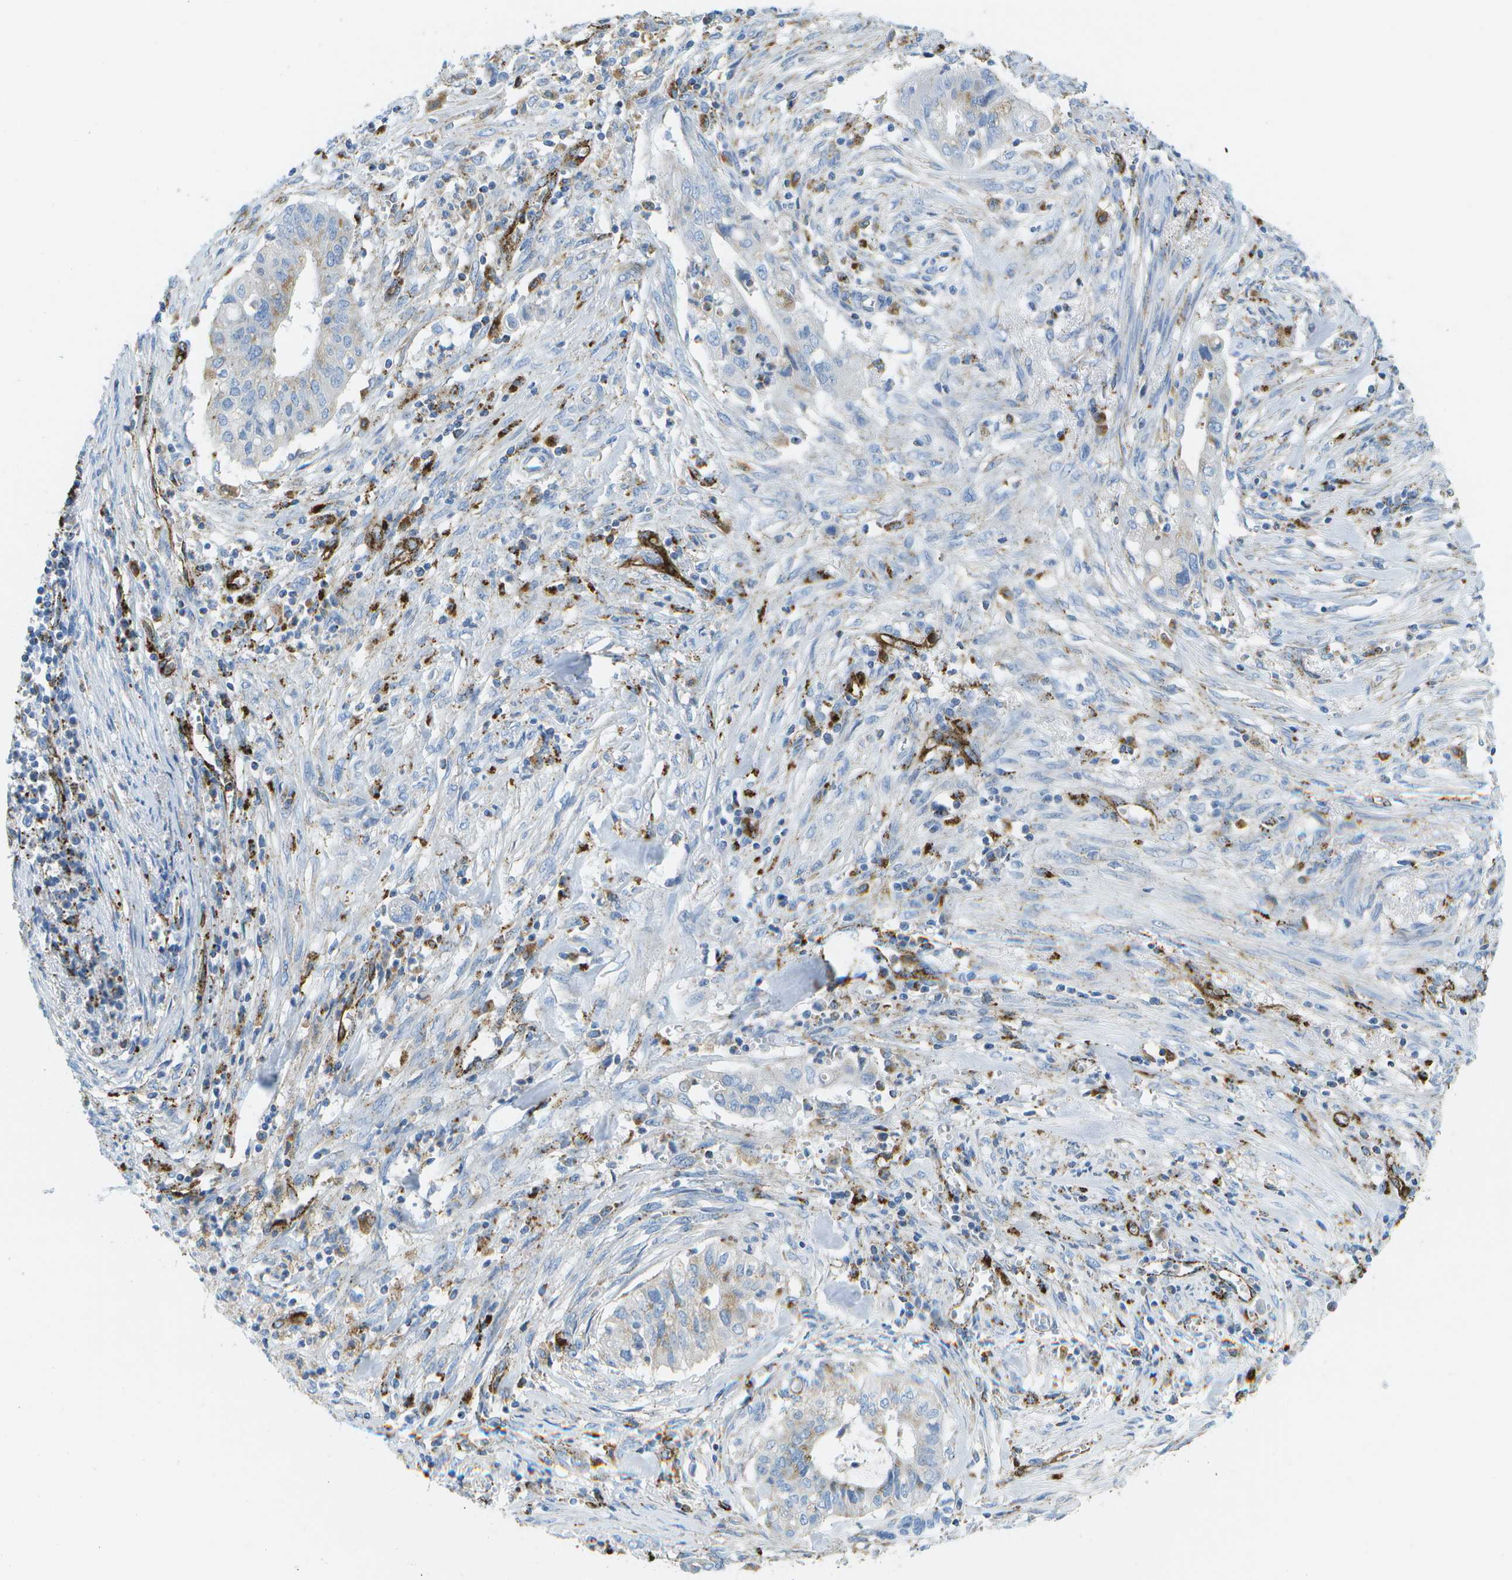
{"staining": {"intensity": "weak", "quantity": "<25%", "location": "cytoplasmic/membranous"}, "tissue": "cervical cancer", "cell_type": "Tumor cells", "image_type": "cancer", "snomed": [{"axis": "morphology", "description": "Adenocarcinoma, NOS"}, {"axis": "topography", "description": "Cervix"}], "caption": "This image is of cervical cancer (adenocarcinoma) stained with immunohistochemistry (IHC) to label a protein in brown with the nuclei are counter-stained blue. There is no expression in tumor cells. (Stains: DAB (3,3'-diaminobenzidine) immunohistochemistry with hematoxylin counter stain, Microscopy: brightfield microscopy at high magnification).", "gene": "PRCP", "patient": {"sex": "female", "age": 44}}